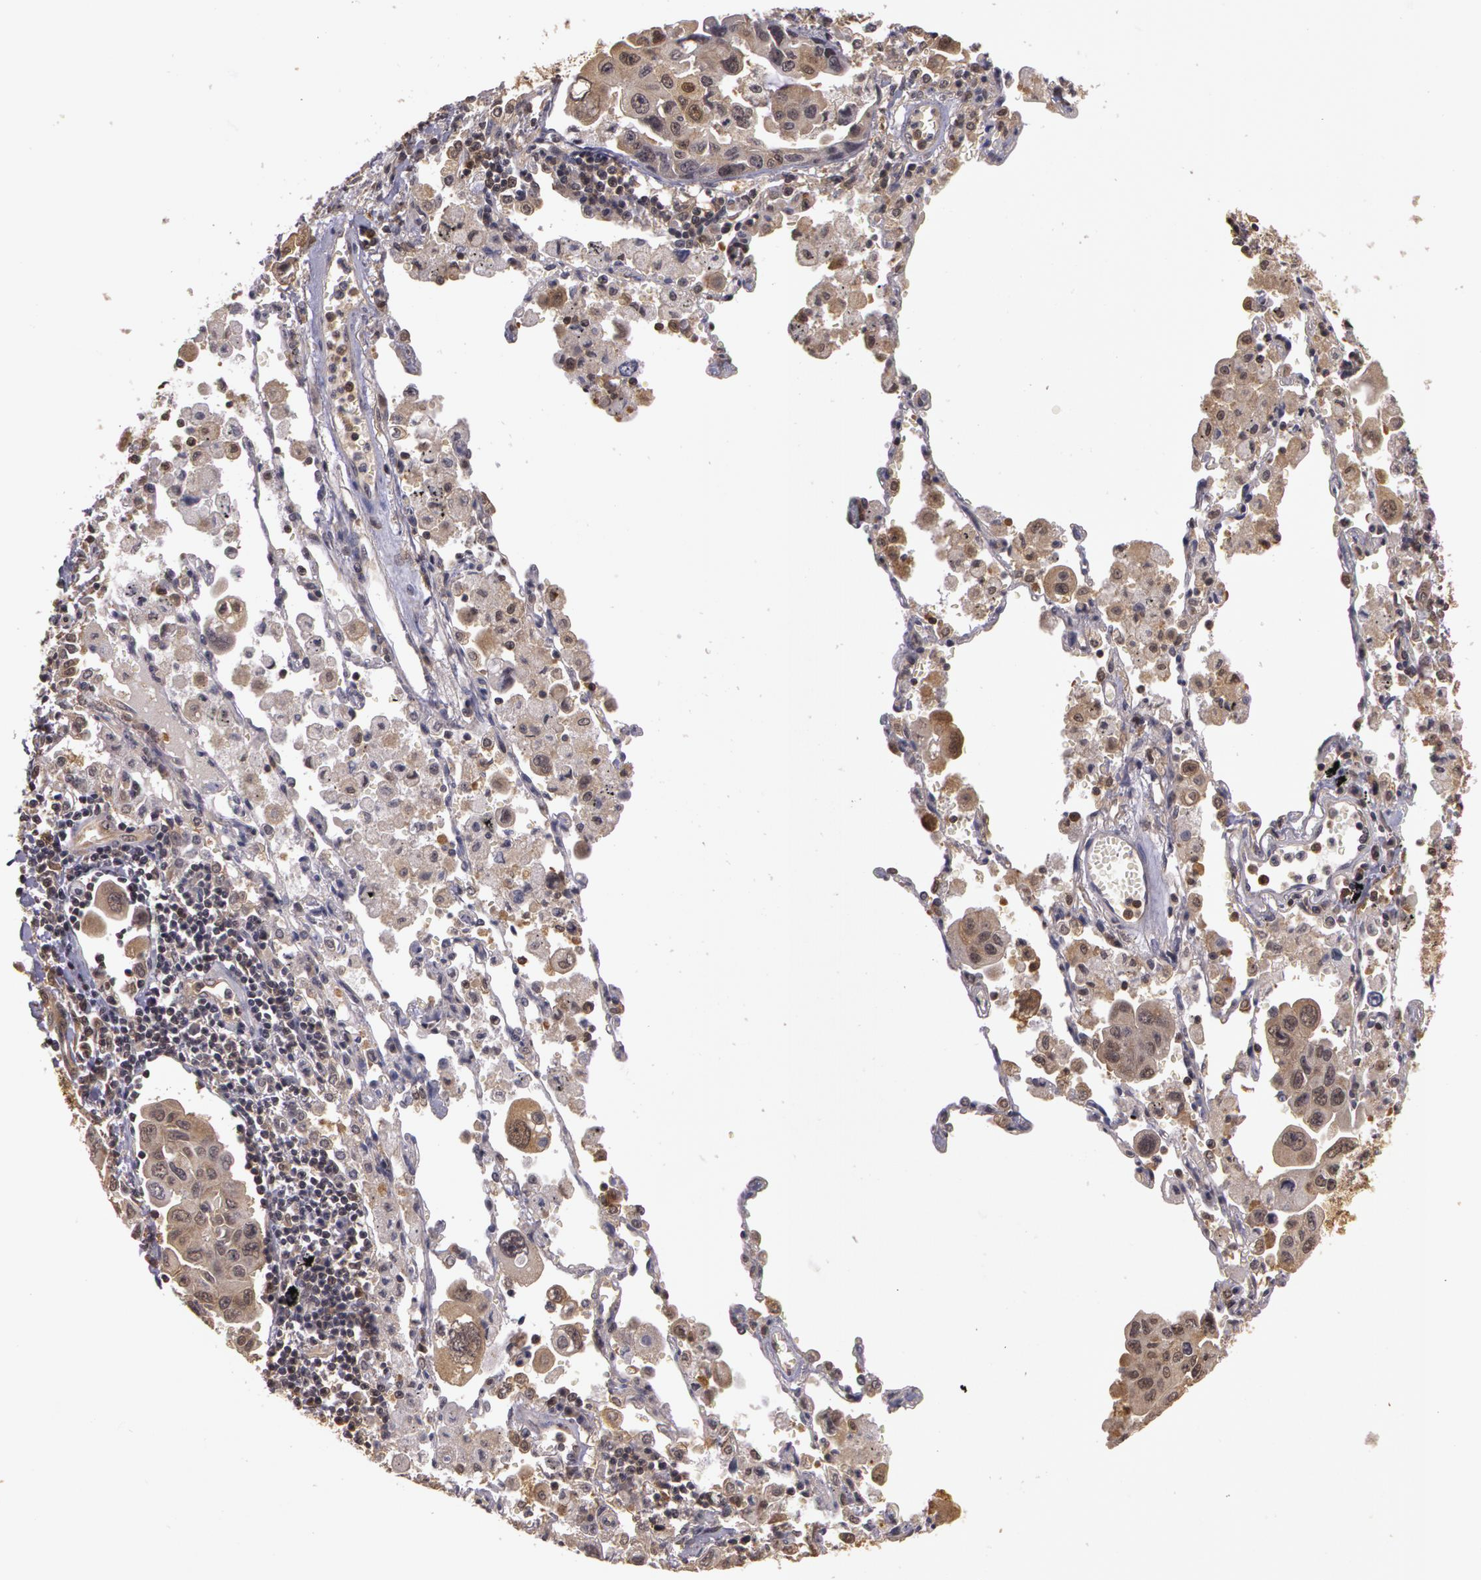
{"staining": {"intensity": "negative", "quantity": "none", "location": "none"}, "tissue": "lung cancer", "cell_type": "Tumor cells", "image_type": "cancer", "snomed": [{"axis": "morphology", "description": "Adenocarcinoma, NOS"}, {"axis": "topography", "description": "Lung"}], "caption": "A high-resolution photomicrograph shows IHC staining of lung cancer (adenocarcinoma), which demonstrates no significant expression in tumor cells.", "gene": "AHSA1", "patient": {"sex": "male", "age": 64}}